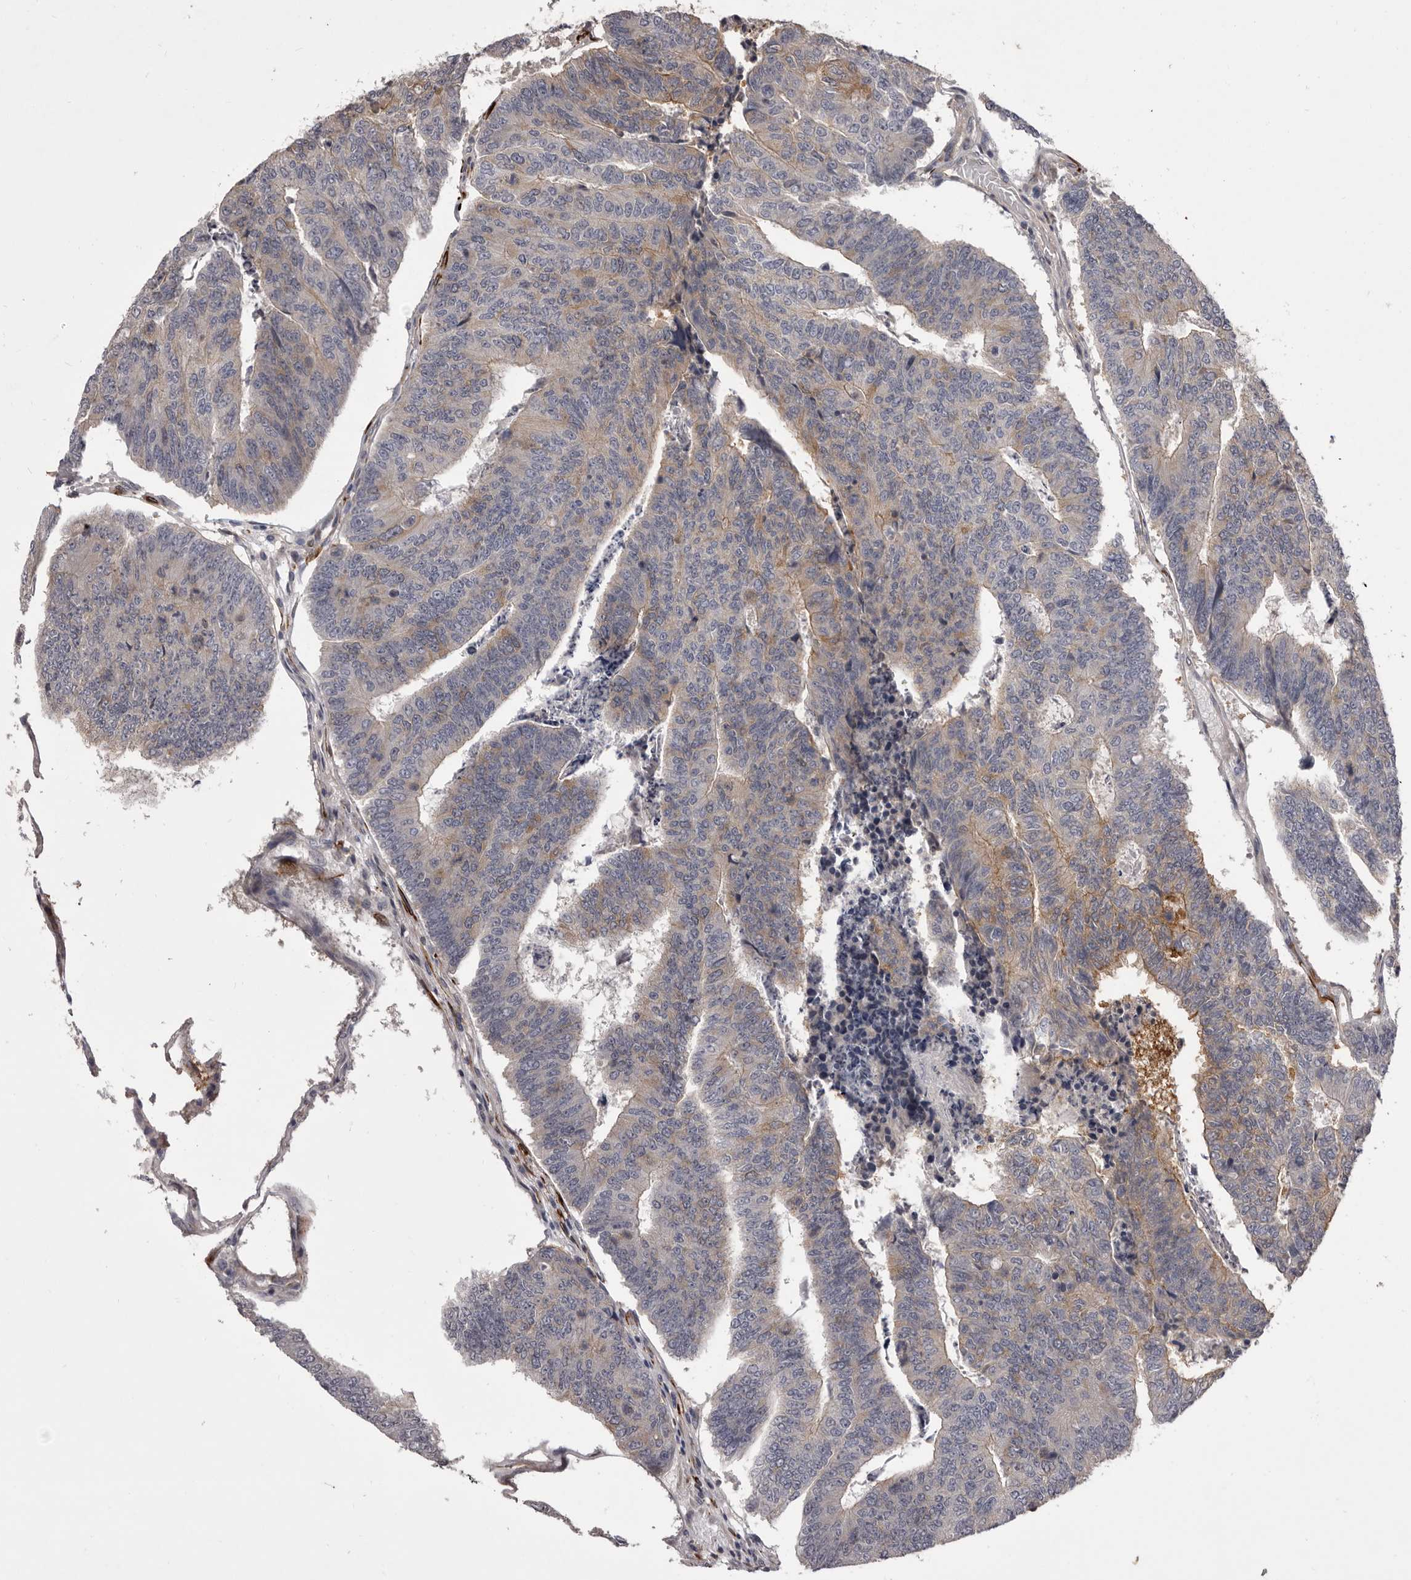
{"staining": {"intensity": "negative", "quantity": "none", "location": "none"}, "tissue": "colorectal cancer", "cell_type": "Tumor cells", "image_type": "cancer", "snomed": [{"axis": "morphology", "description": "Adenocarcinoma, NOS"}, {"axis": "topography", "description": "Colon"}], "caption": "Tumor cells are negative for brown protein staining in colorectal cancer (adenocarcinoma).", "gene": "PNRC1", "patient": {"sex": "female", "age": 67}}